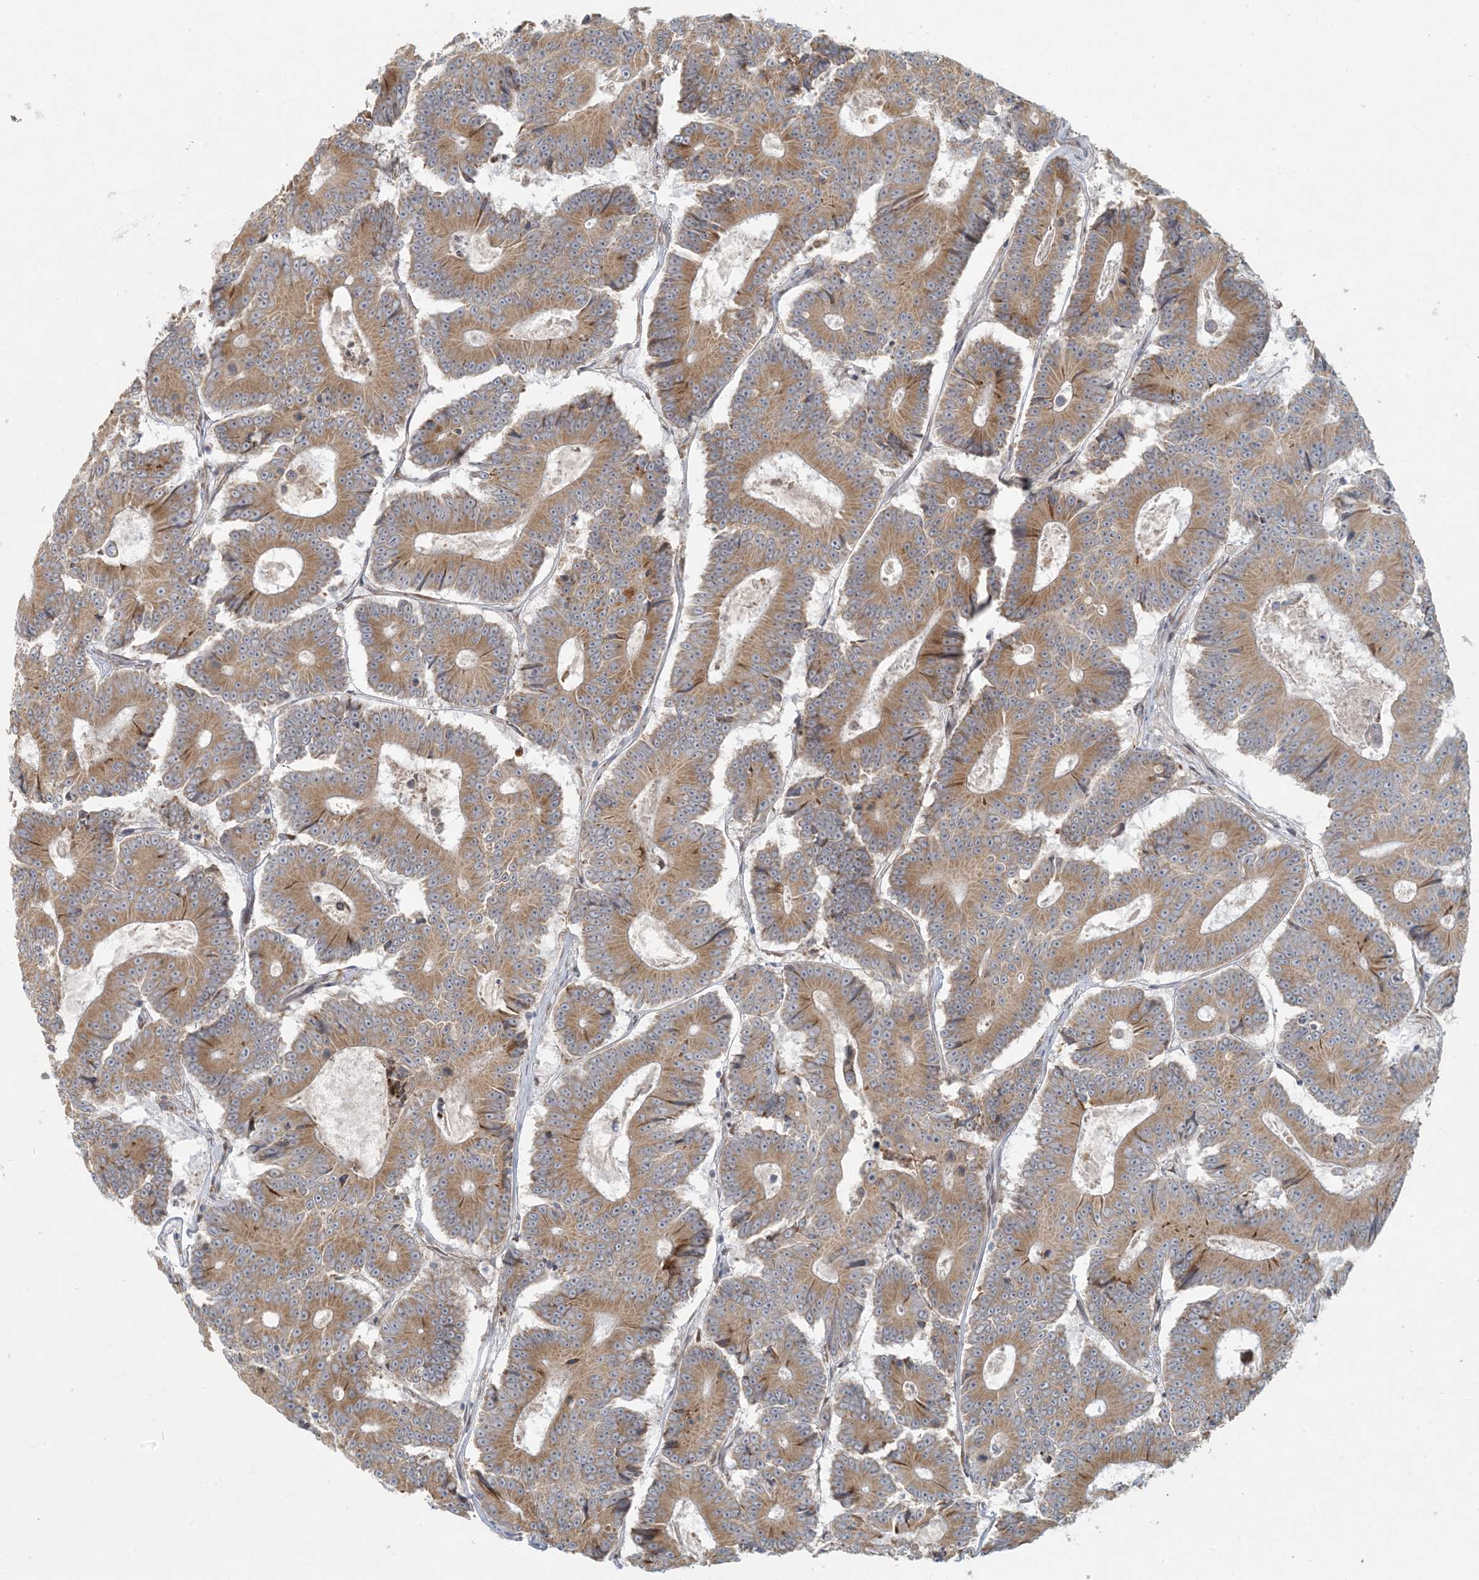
{"staining": {"intensity": "moderate", "quantity": ">75%", "location": "cytoplasmic/membranous"}, "tissue": "colorectal cancer", "cell_type": "Tumor cells", "image_type": "cancer", "snomed": [{"axis": "morphology", "description": "Adenocarcinoma, NOS"}, {"axis": "topography", "description": "Colon"}], "caption": "Colorectal adenocarcinoma was stained to show a protein in brown. There is medium levels of moderate cytoplasmic/membranous staining in about >75% of tumor cells. (brown staining indicates protein expression, while blue staining denotes nuclei).", "gene": "HACL1", "patient": {"sex": "male", "age": 83}}